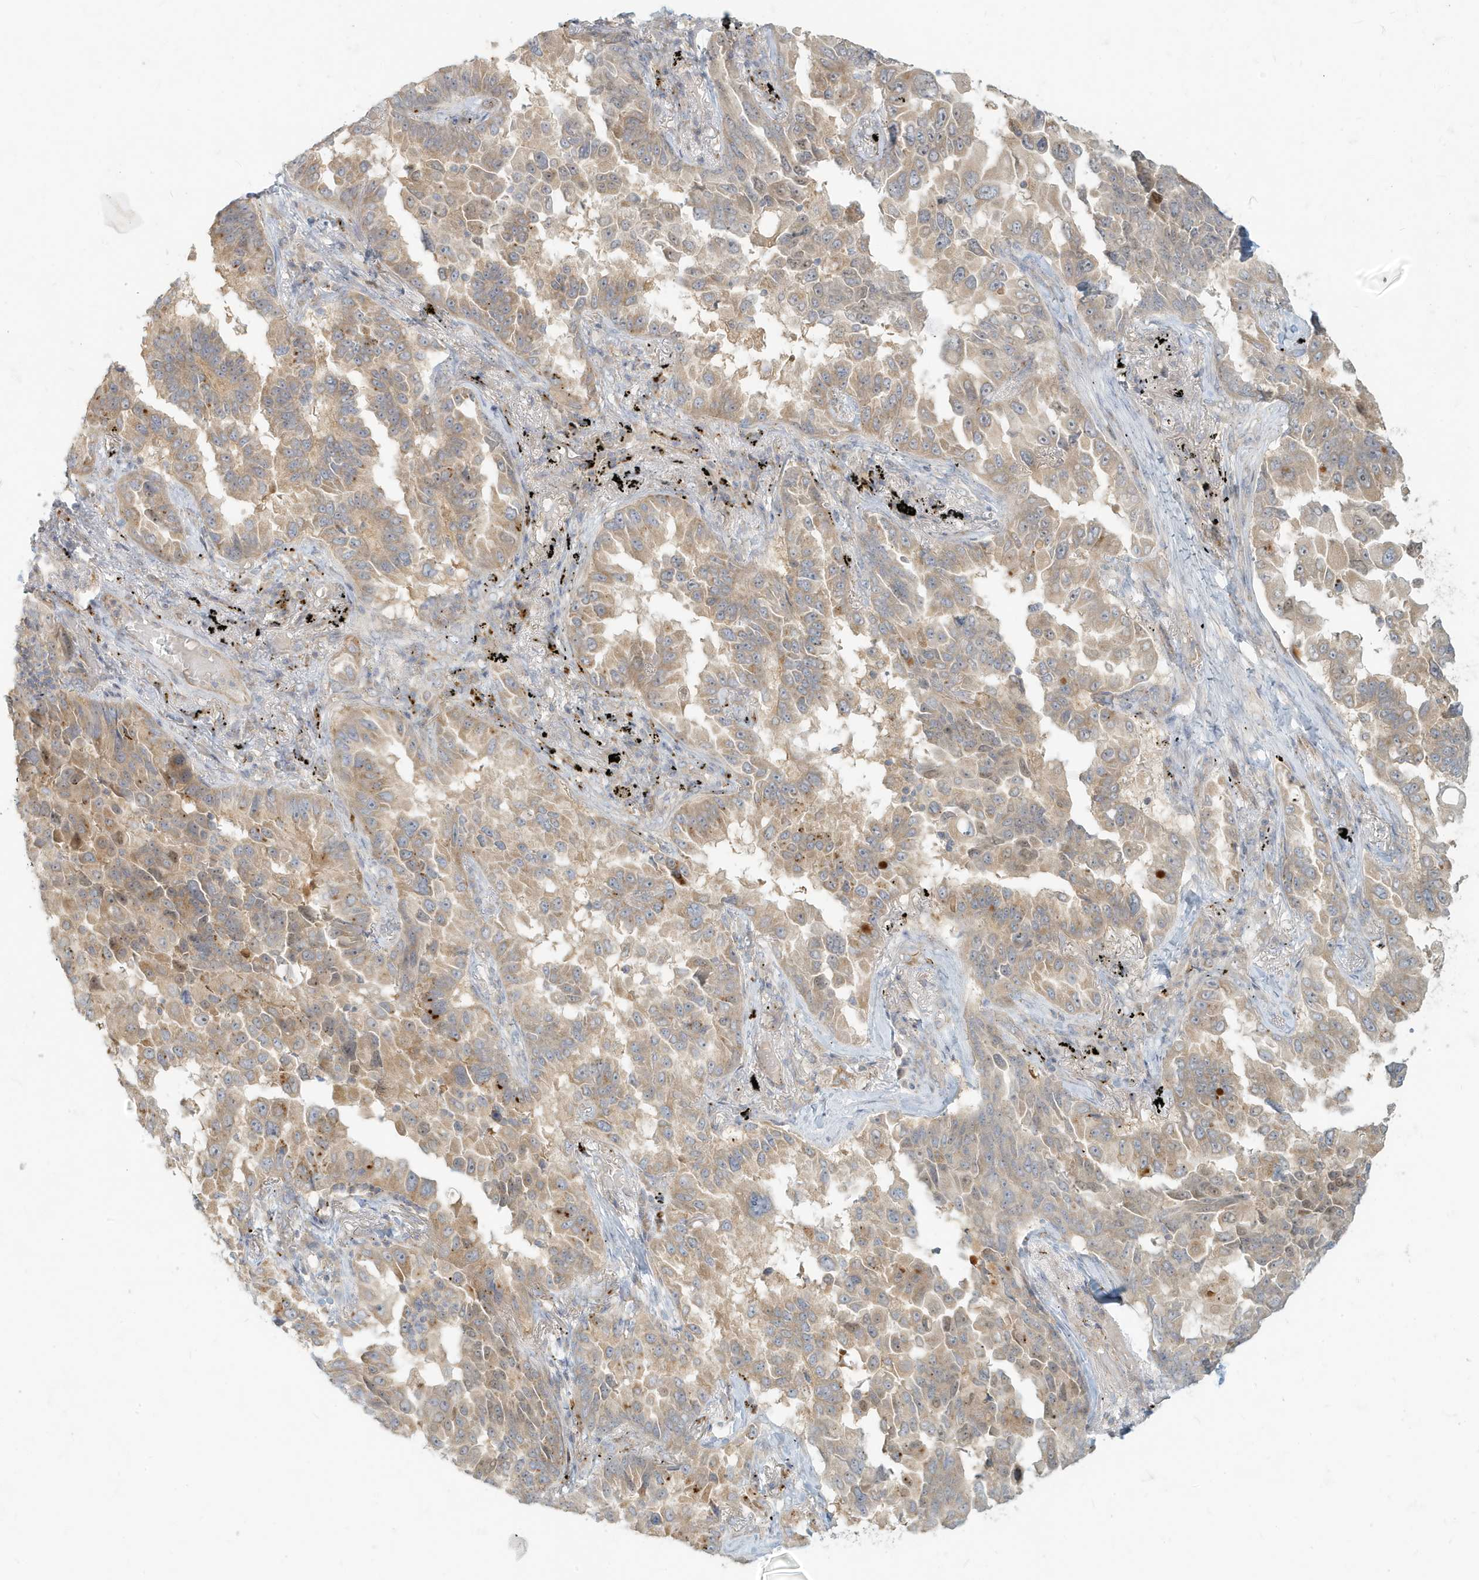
{"staining": {"intensity": "moderate", "quantity": ">75%", "location": "cytoplasmic/membranous"}, "tissue": "lung cancer", "cell_type": "Tumor cells", "image_type": "cancer", "snomed": [{"axis": "morphology", "description": "Adenocarcinoma, NOS"}, {"axis": "topography", "description": "Lung"}], "caption": "Brown immunohistochemical staining in human lung adenocarcinoma demonstrates moderate cytoplasmic/membranous expression in approximately >75% of tumor cells.", "gene": "MCOLN1", "patient": {"sex": "female", "age": 67}}